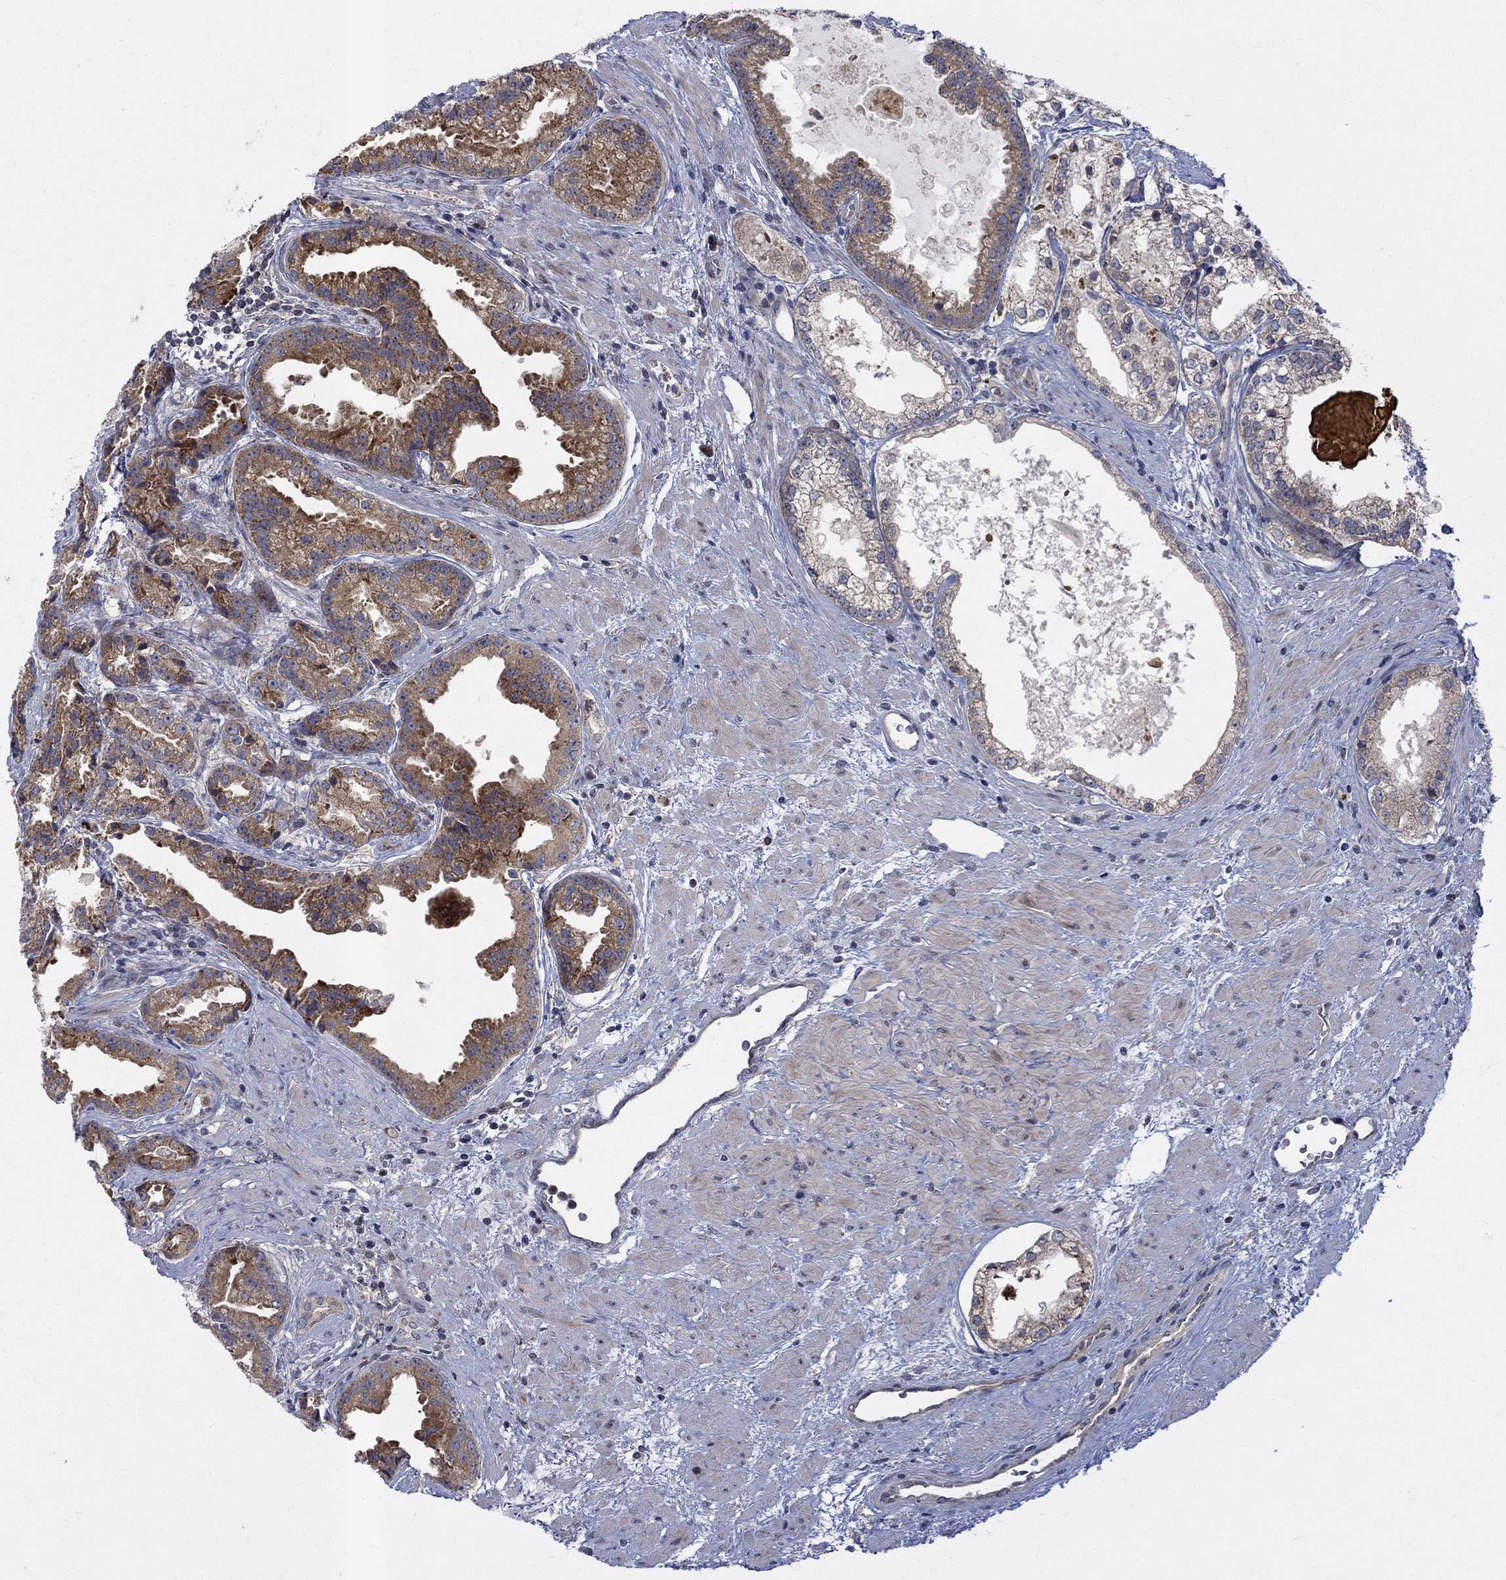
{"staining": {"intensity": "moderate", "quantity": ">75%", "location": "cytoplasmic/membranous"}, "tissue": "prostate cancer", "cell_type": "Tumor cells", "image_type": "cancer", "snomed": [{"axis": "morphology", "description": "Adenocarcinoma, NOS"}, {"axis": "morphology", "description": "Adenocarcinoma, High grade"}, {"axis": "topography", "description": "Prostate"}], "caption": "The micrograph shows immunohistochemical staining of prostate cancer. There is moderate cytoplasmic/membranous positivity is seen in approximately >75% of tumor cells.", "gene": "WDR19", "patient": {"sex": "male", "age": 64}}